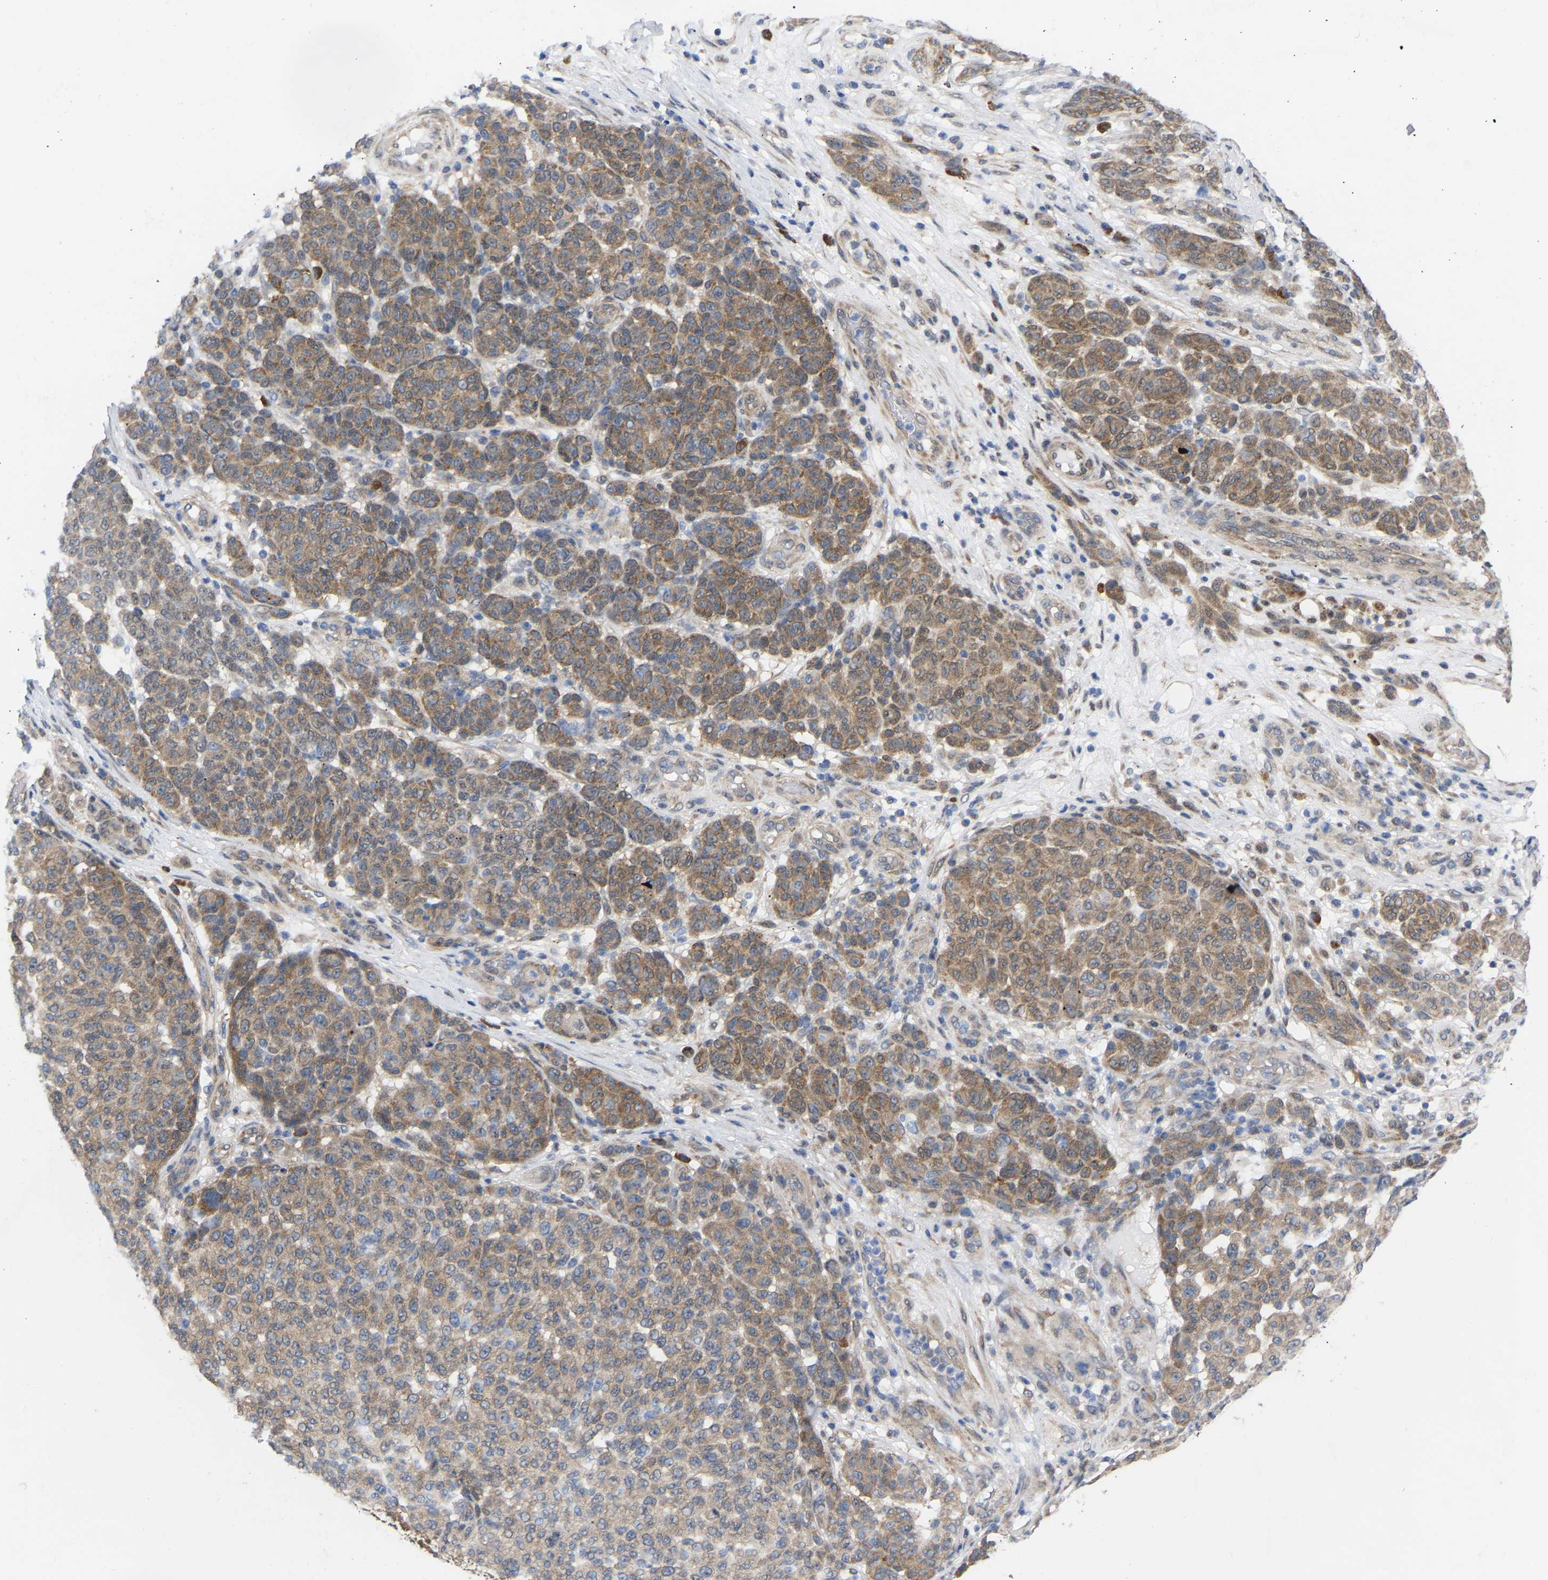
{"staining": {"intensity": "moderate", "quantity": ">75%", "location": "cytoplasmic/membranous"}, "tissue": "melanoma", "cell_type": "Tumor cells", "image_type": "cancer", "snomed": [{"axis": "morphology", "description": "Malignant melanoma, NOS"}, {"axis": "topography", "description": "Skin"}], "caption": "Malignant melanoma stained for a protein (brown) displays moderate cytoplasmic/membranous positive positivity in about >75% of tumor cells.", "gene": "UBE4B", "patient": {"sex": "male", "age": 59}}